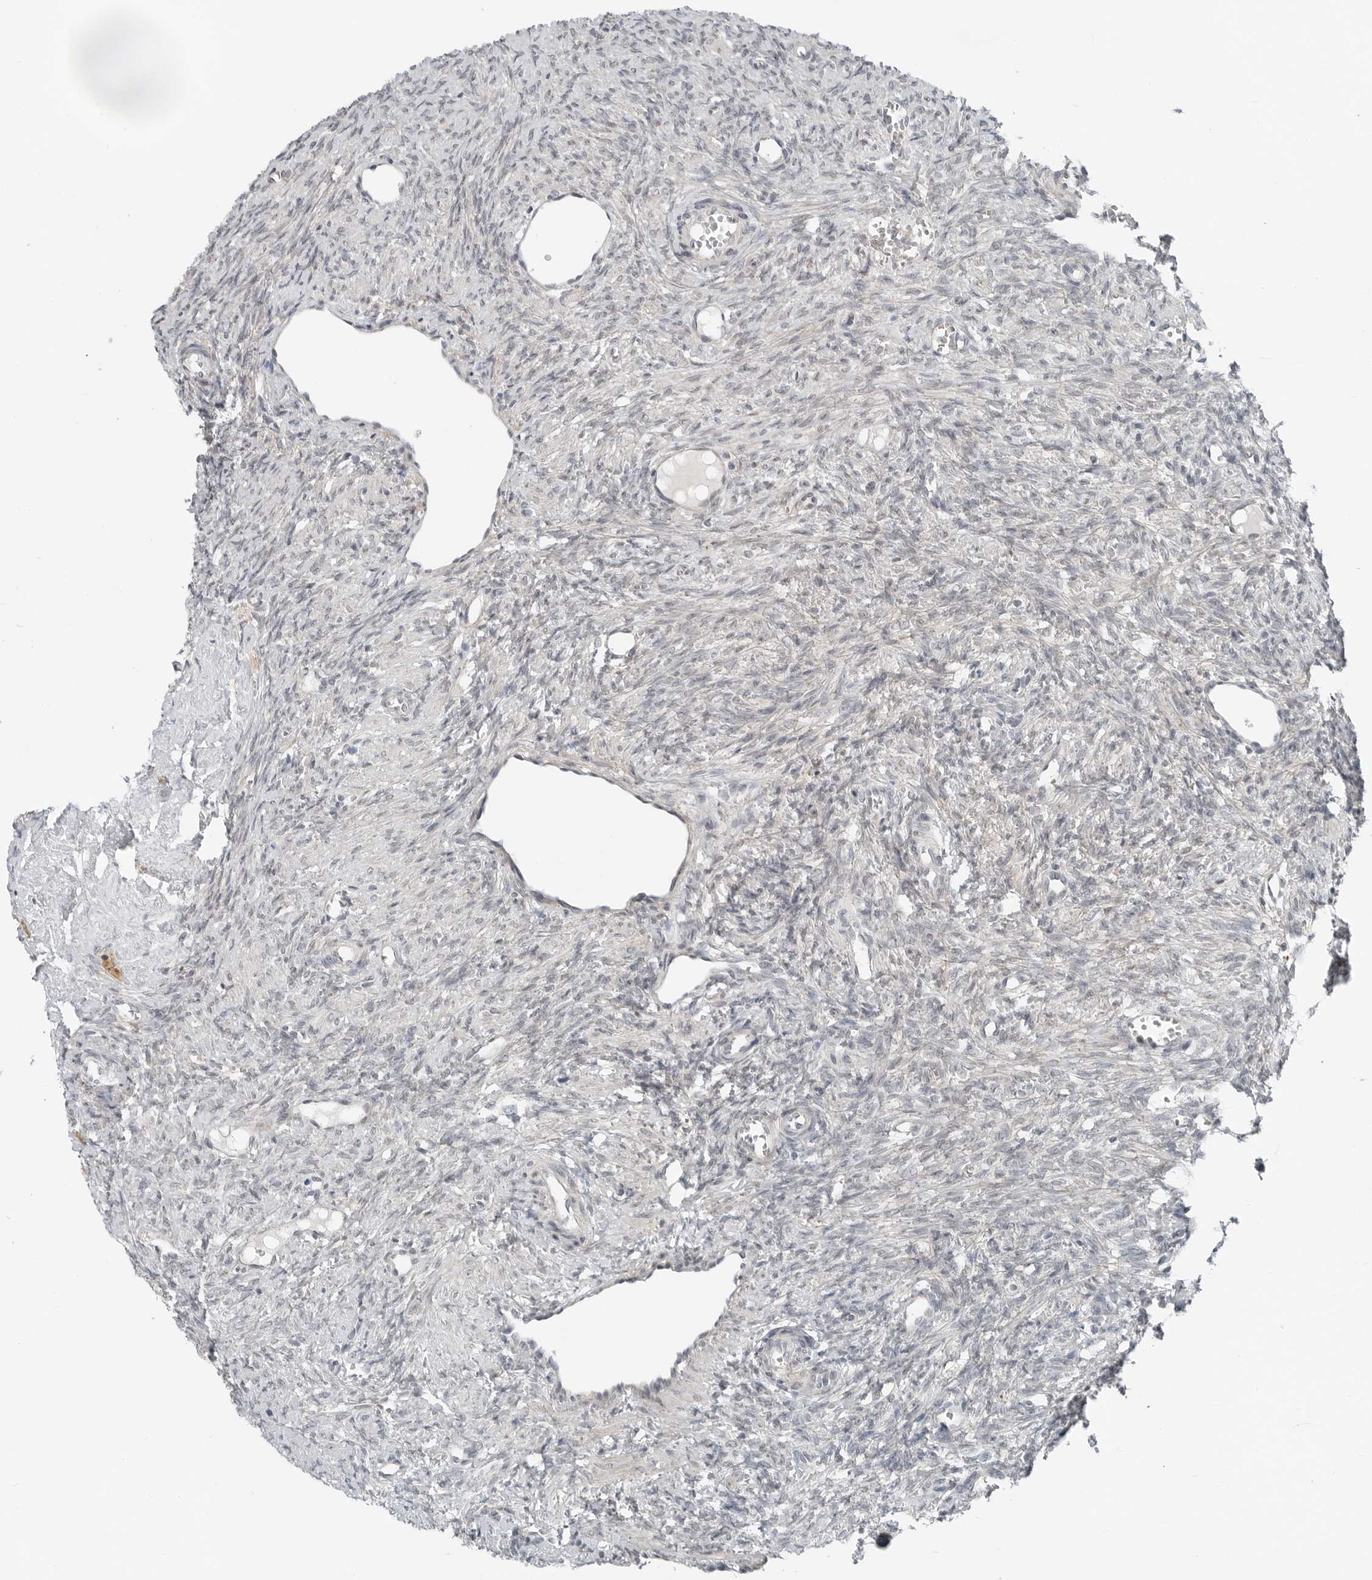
{"staining": {"intensity": "weak", "quantity": "<25%", "location": "cytoplasmic/membranous"}, "tissue": "ovary", "cell_type": "Follicle cells", "image_type": "normal", "snomed": [{"axis": "morphology", "description": "Normal tissue, NOS"}, {"axis": "topography", "description": "Ovary"}], "caption": "This is a photomicrograph of immunohistochemistry staining of benign ovary, which shows no positivity in follicle cells. (DAB (3,3'-diaminobenzidine) IHC visualized using brightfield microscopy, high magnification).", "gene": "FCRLB", "patient": {"sex": "female", "age": 41}}